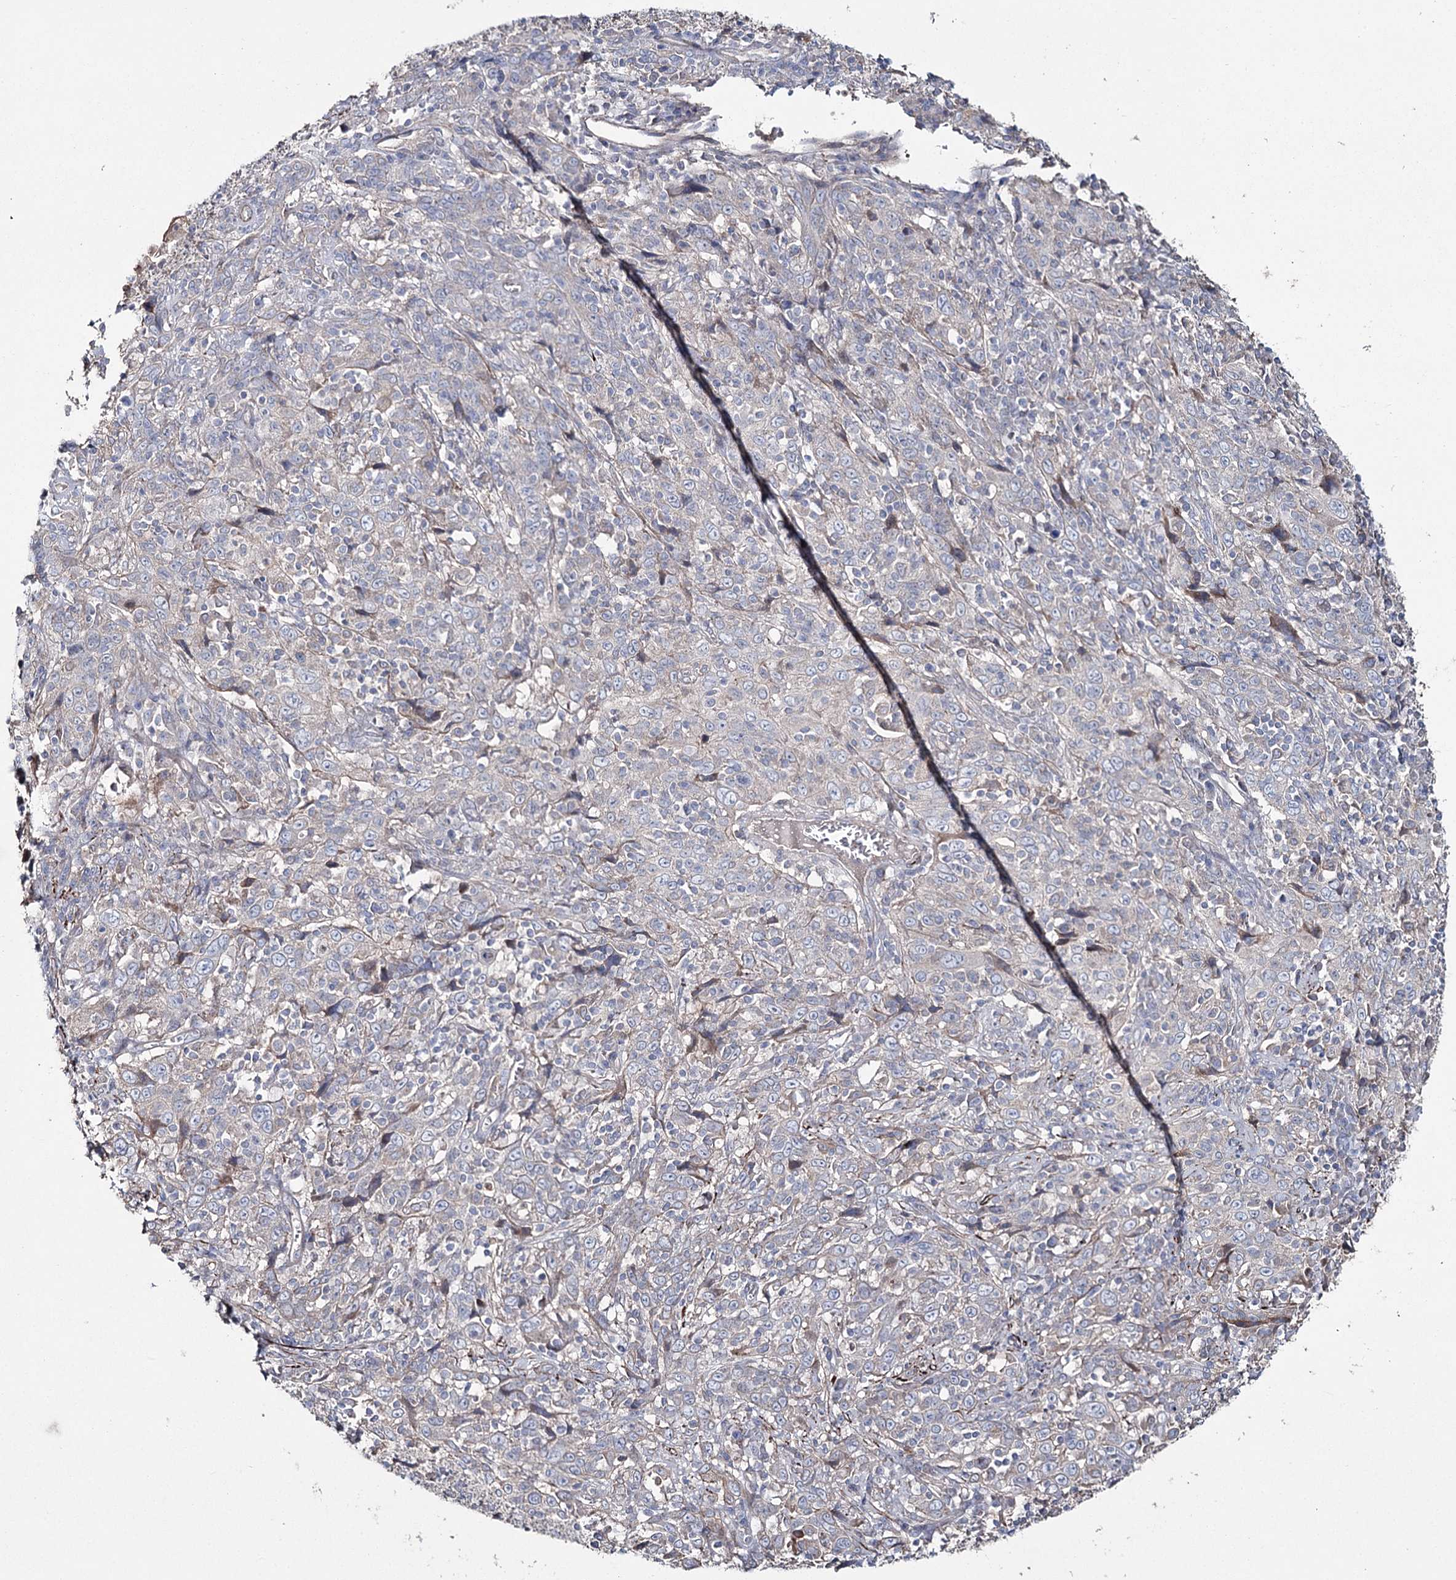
{"staining": {"intensity": "negative", "quantity": "none", "location": "none"}, "tissue": "cervical cancer", "cell_type": "Tumor cells", "image_type": "cancer", "snomed": [{"axis": "morphology", "description": "Squamous cell carcinoma, NOS"}, {"axis": "topography", "description": "Cervix"}], "caption": "IHC histopathology image of neoplastic tissue: human cervical cancer stained with DAB (3,3'-diaminobenzidine) exhibits no significant protein positivity in tumor cells.", "gene": "SUMF1", "patient": {"sex": "female", "age": 46}}